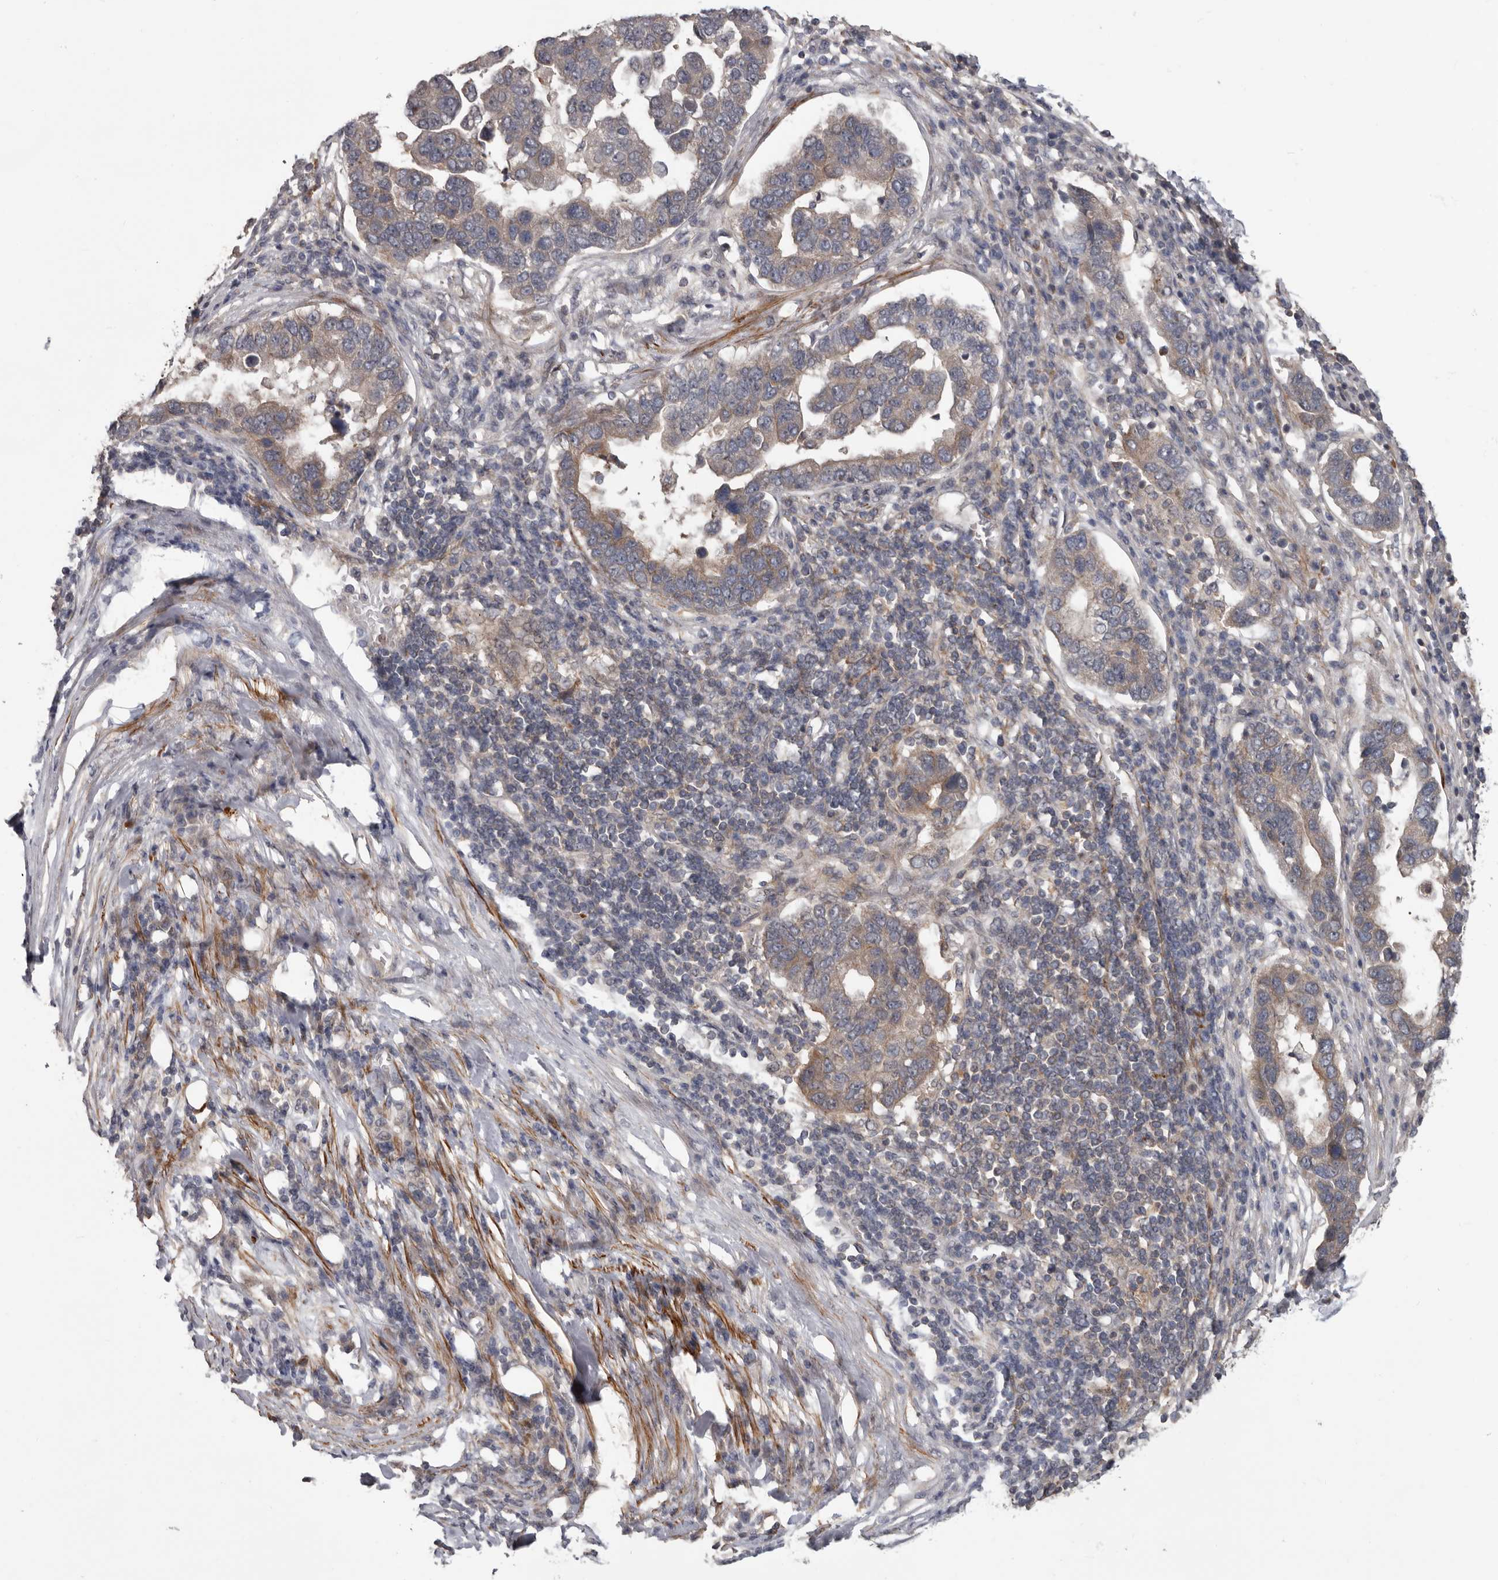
{"staining": {"intensity": "weak", "quantity": "25%-75%", "location": "cytoplasmic/membranous"}, "tissue": "pancreatic cancer", "cell_type": "Tumor cells", "image_type": "cancer", "snomed": [{"axis": "morphology", "description": "Adenocarcinoma, NOS"}, {"axis": "topography", "description": "Pancreas"}], "caption": "Adenocarcinoma (pancreatic) tissue demonstrates weak cytoplasmic/membranous positivity in approximately 25%-75% of tumor cells, visualized by immunohistochemistry.", "gene": "FGFR4", "patient": {"sex": "female", "age": 61}}